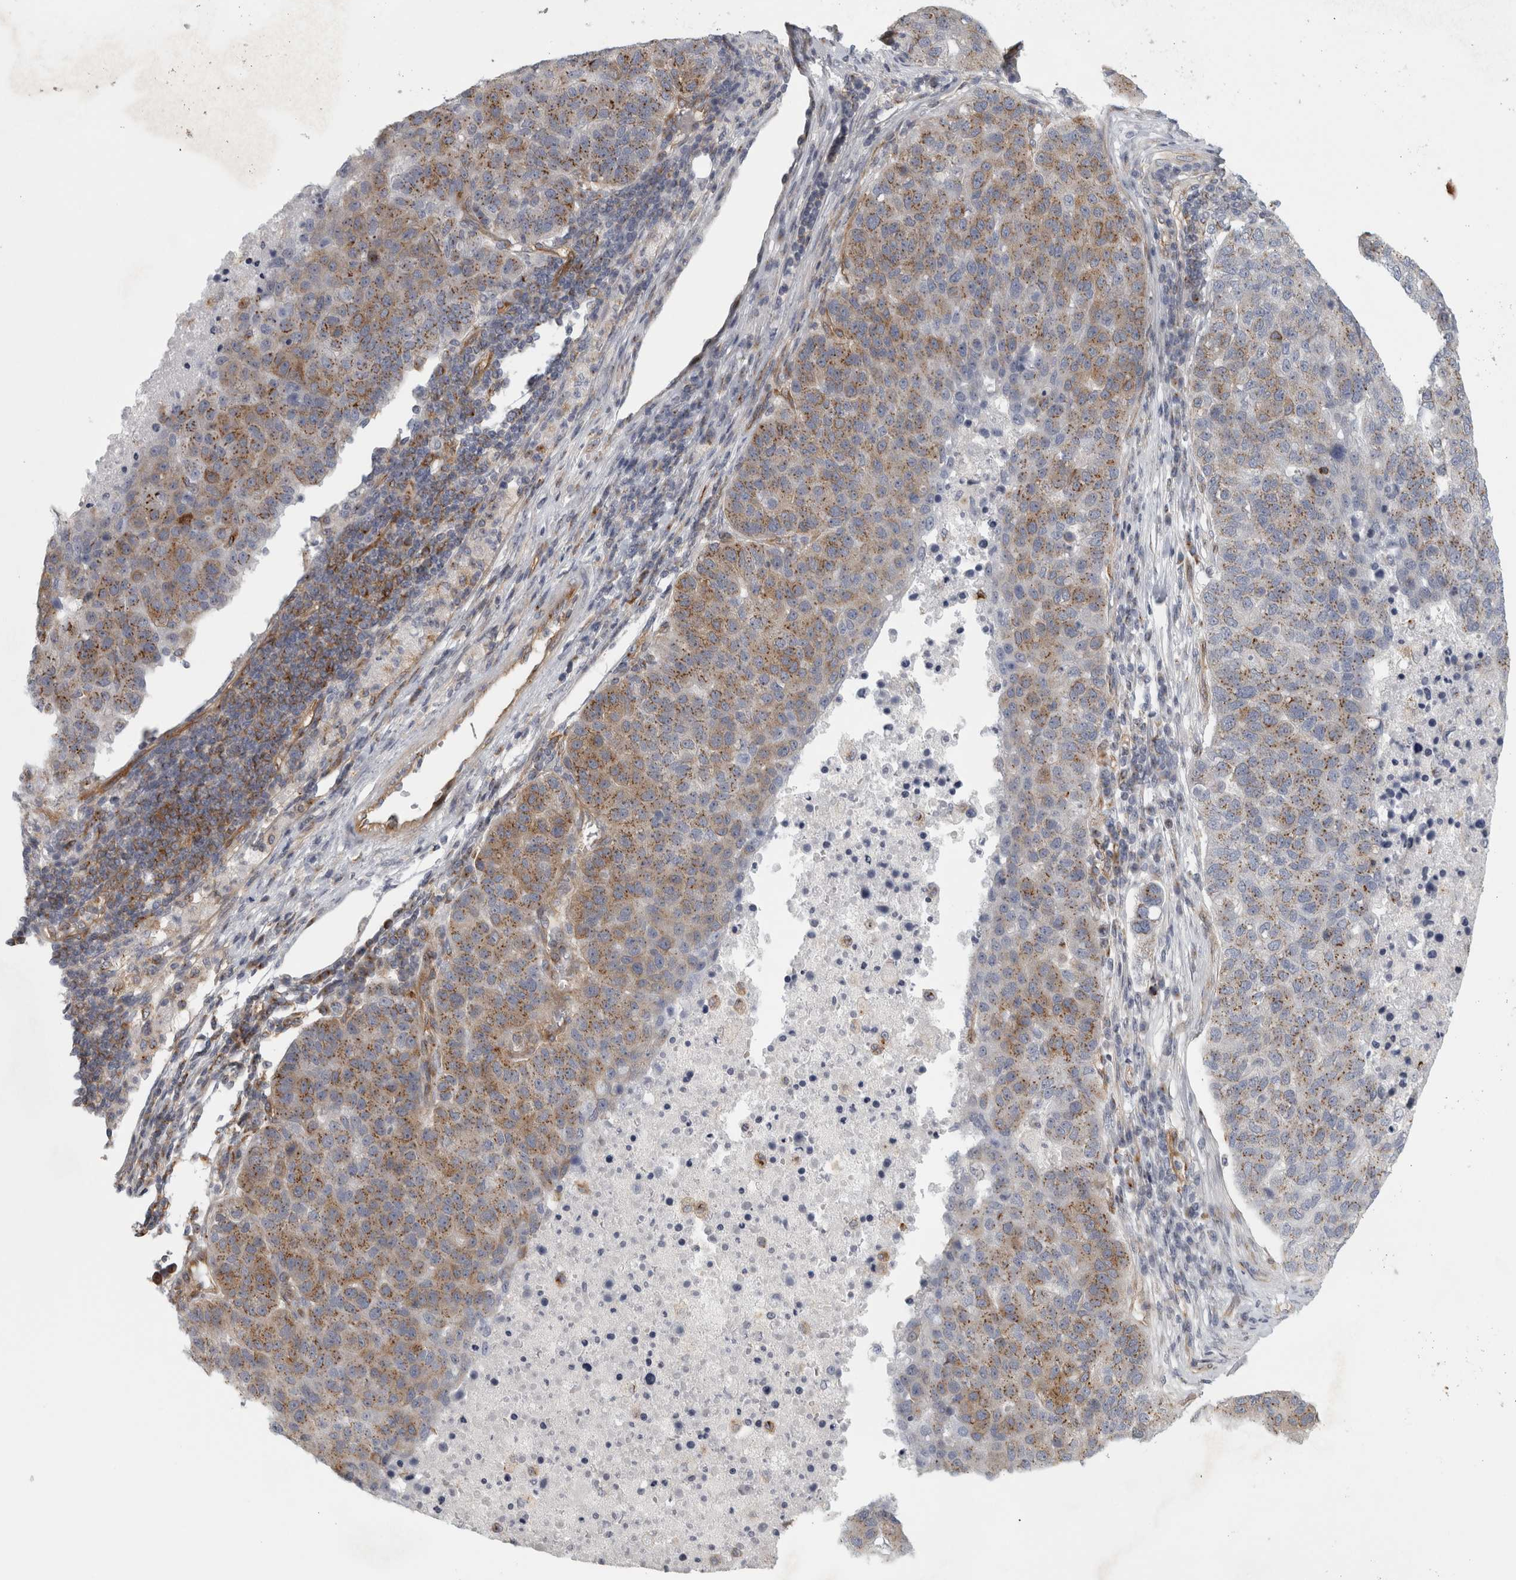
{"staining": {"intensity": "moderate", "quantity": ">75%", "location": "cytoplasmic/membranous"}, "tissue": "pancreatic cancer", "cell_type": "Tumor cells", "image_type": "cancer", "snomed": [{"axis": "morphology", "description": "Adenocarcinoma, NOS"}, {"axis": "topography", "description": "Pancreas"}], "caption": "Immunohistochemical staining of human pancreatic cancer (adenocarcinoma) shows moderate cytoplasmic/membranous protein positivity in approximately >75% of tumor cells.", "gene": "PEX6", "patient": {"sex": "female", "age": 61}}